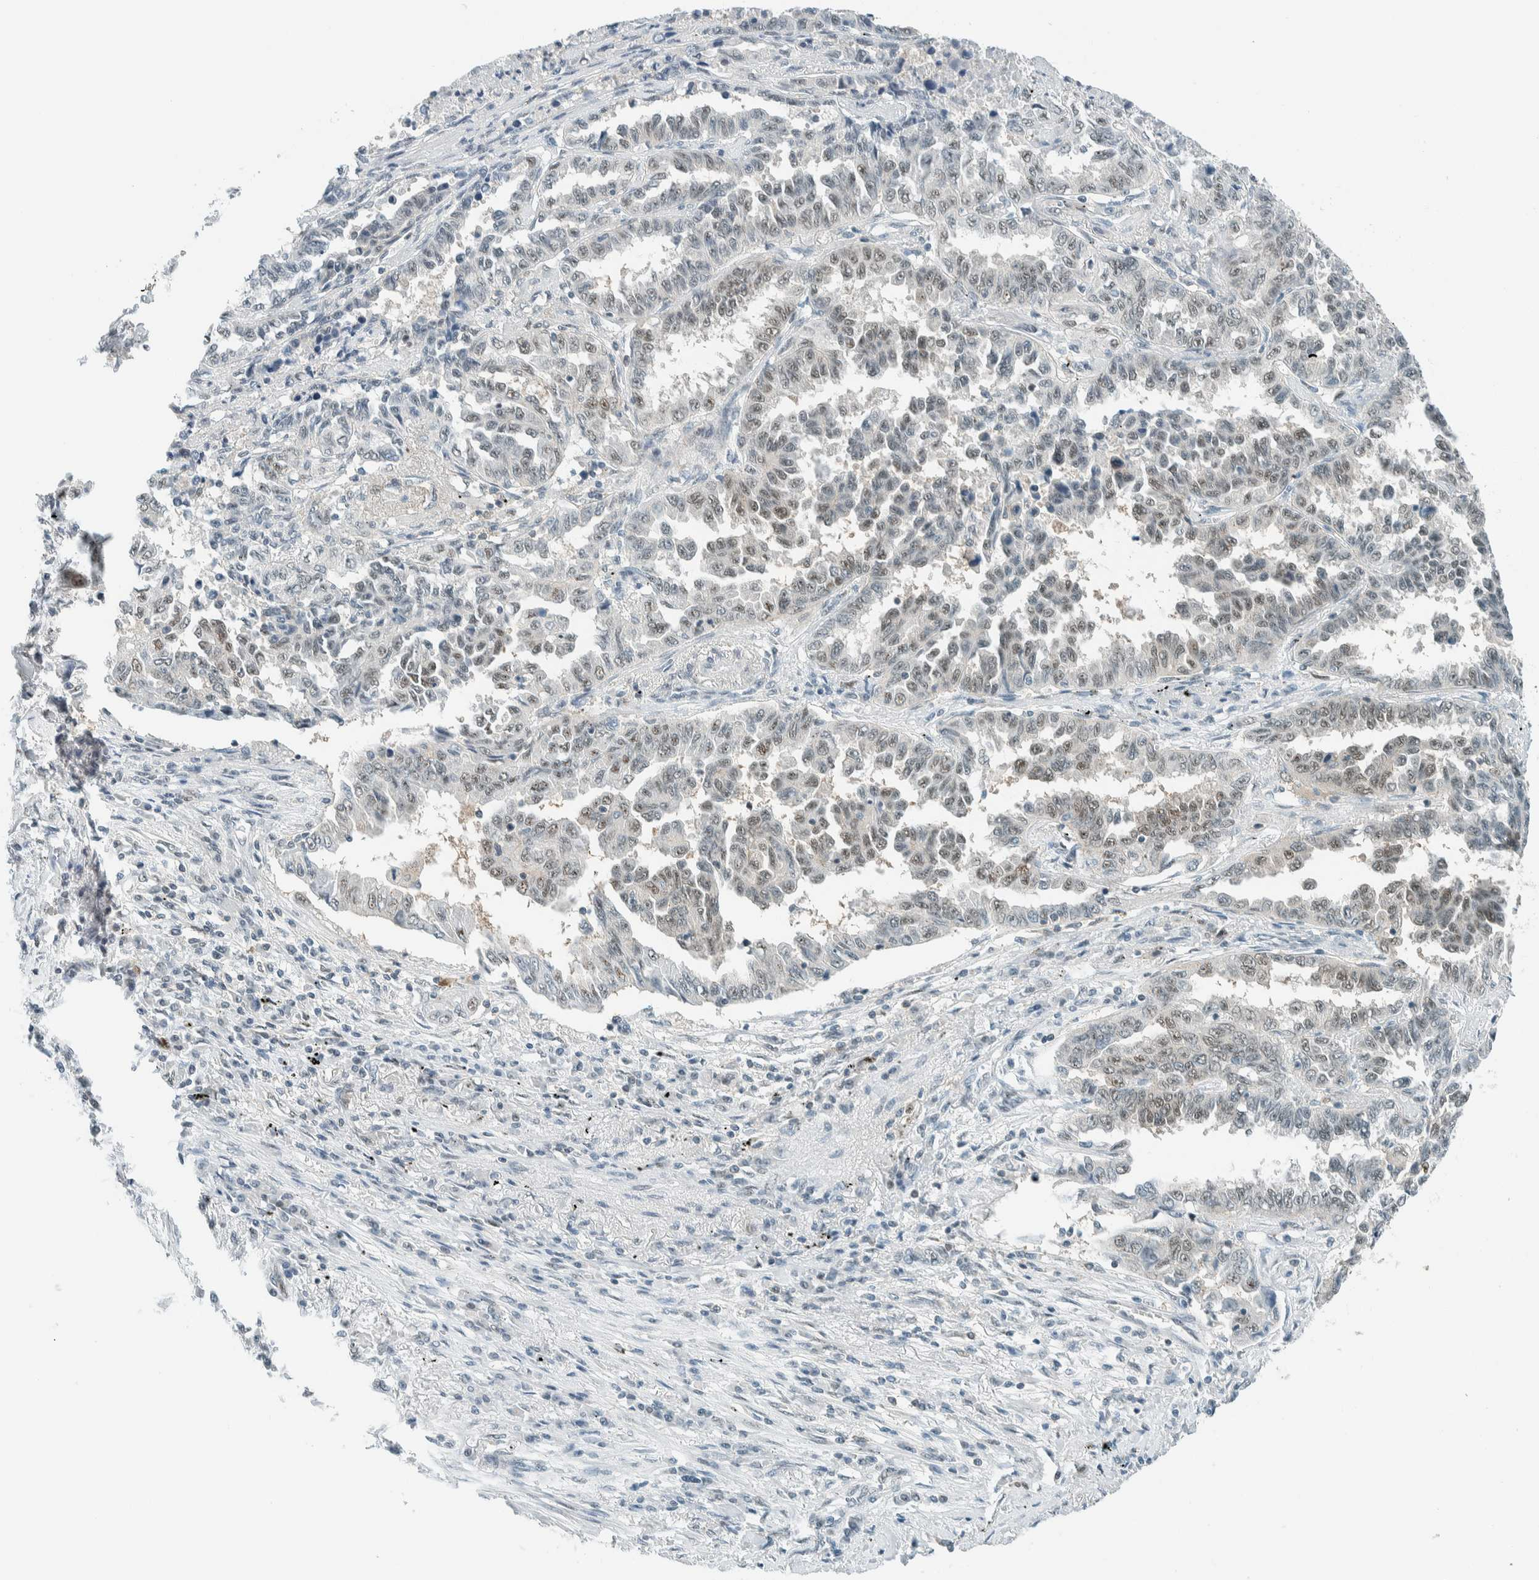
{"staining": {"intensity": "moderate", "quantity": "25%-75%", "location": "nuclear"}, "tissue": "lung cancer", "cell_type": "Tumor cells", "image_type": "cancer", "snomed": [{"axis": "morphology", "description": "Adenocarcinoma, NOS"}, {"axis": "topography", "description": "Lung"}], "caption": "Human adenocarcinoma (lung) stained with a brown dye shows moderate nuclear positive expression in approximately 25%-75% of tumor cells.", "gene": "CYSRT1", "patient": {"sex": "female", "age": 51}}